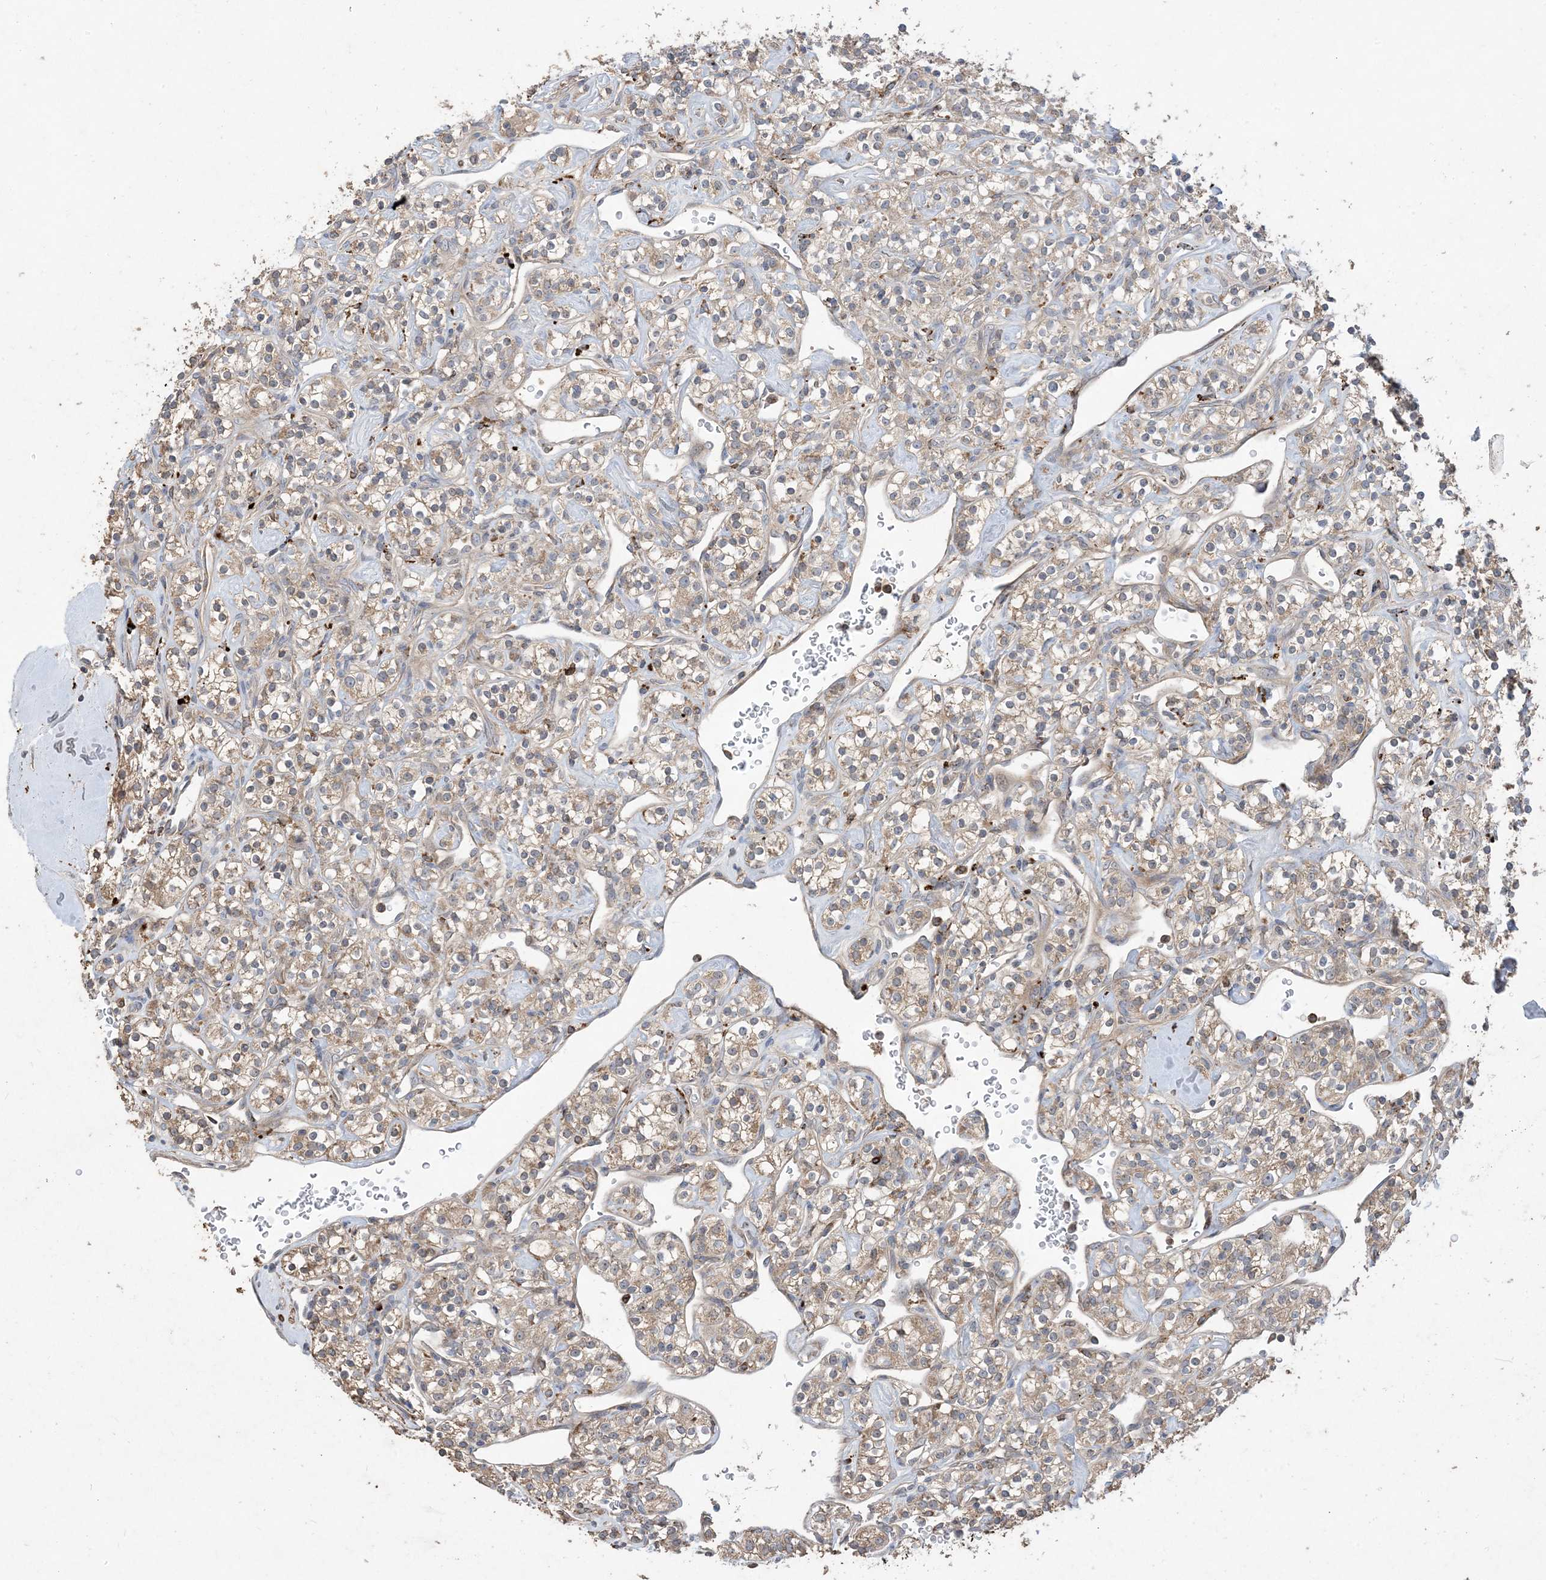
{"staining": {"intensity": "weak", "quantity": ">75%", "location": "cytoplasmic/membranous"}, "tissue": "renal cancer", "cell_type": "Tumor cells", "image_type": "cancer", "snomed": [{"axis": "morphology", "description": "Adenocarcinoma, NOS"}, {"axis": "topography", "description": "Kidney"}], "caption": "High-power microscopy captured an immunohistochemistry (IHC) histopathology image of renal adenocarcinoma, revealing weak cytoplasmic/membranous expression in about >75% of tumor cells. The protein is stained brown, and the nuclei are stained in blue (DAB IHC with brightfield microscopy, high magnification).", "gene": "MASP2", "patient": {"sex": "male", "age": 77}}